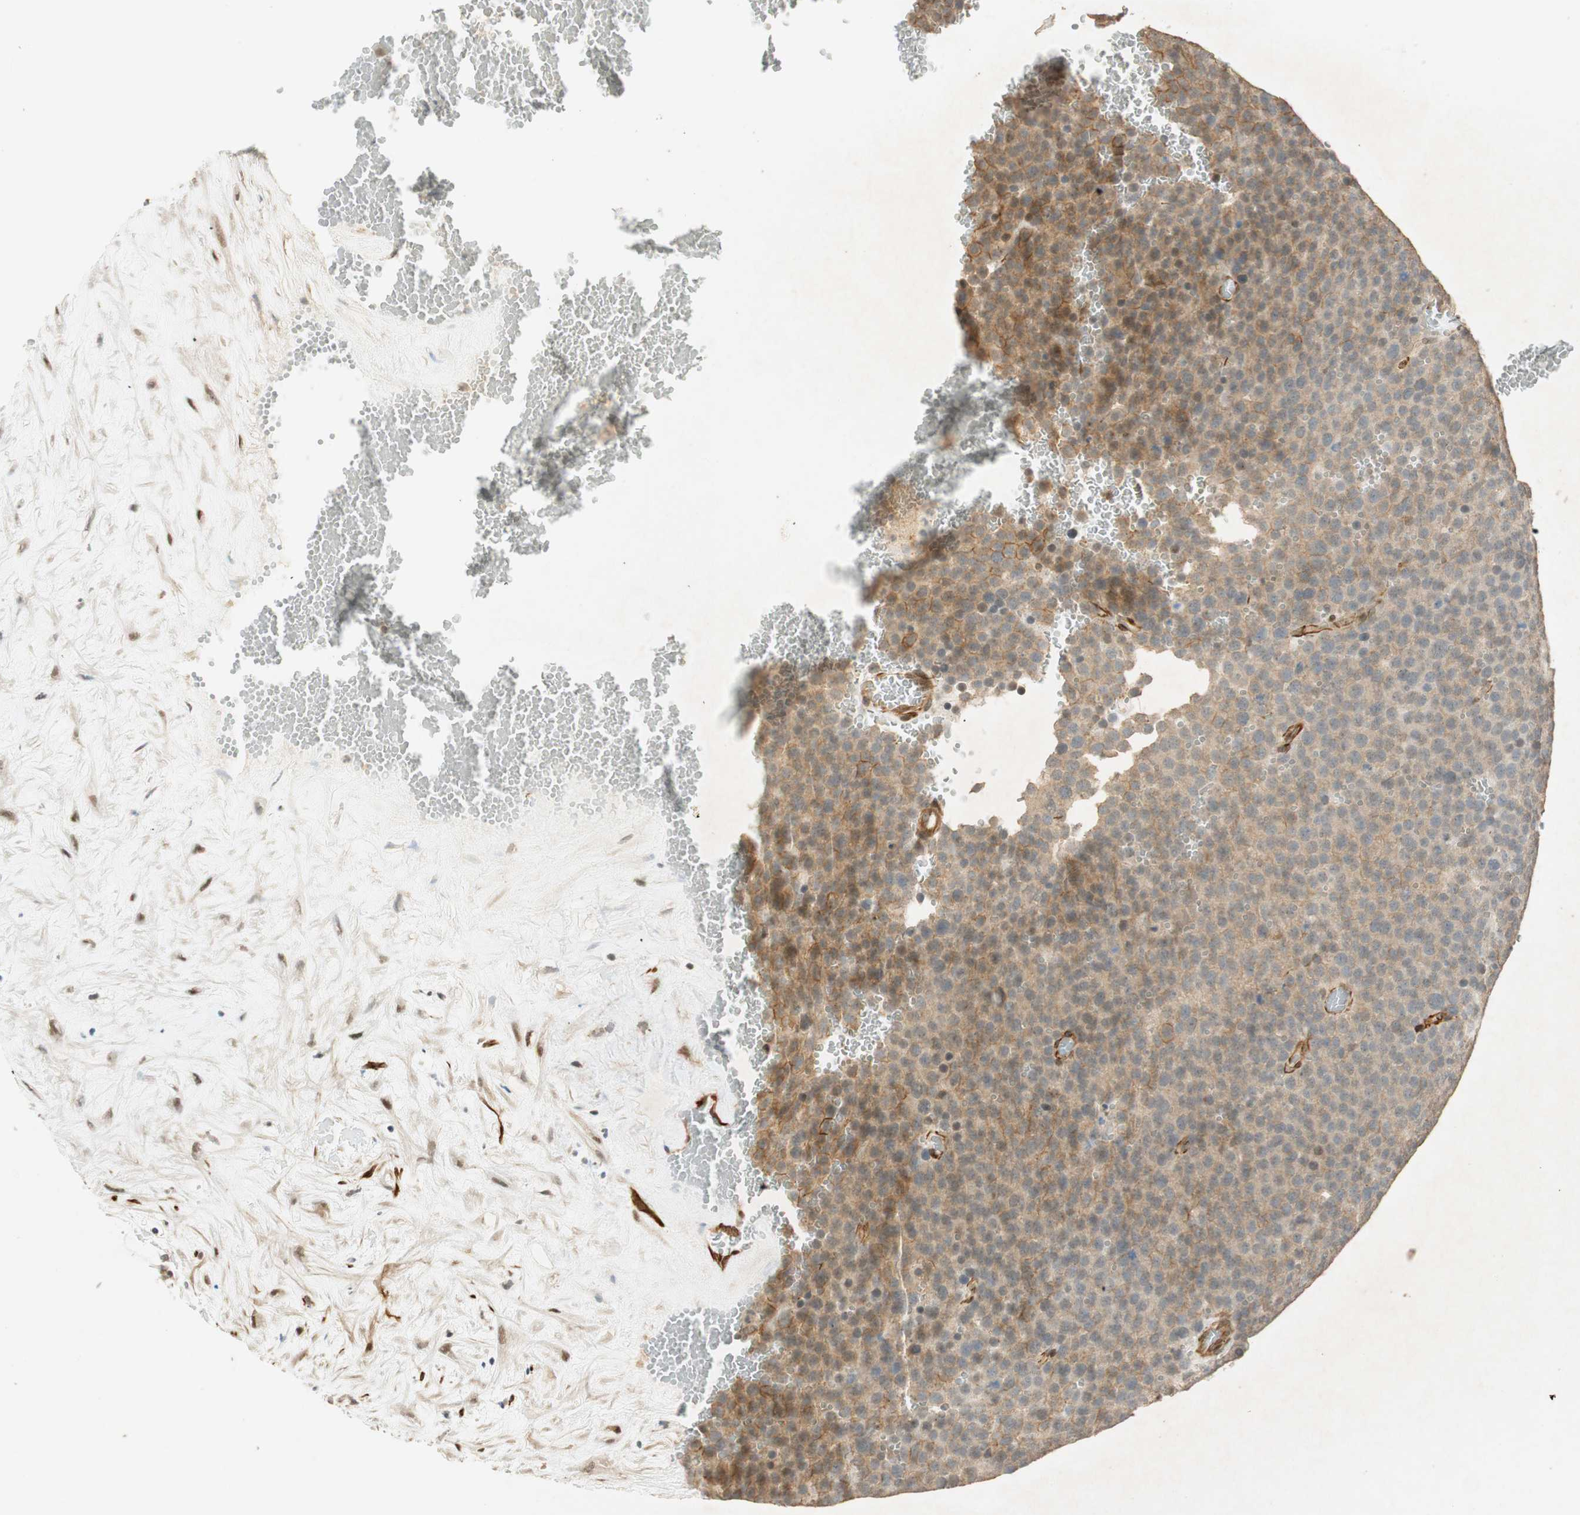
{"staining": {"intensity": "weak", "quantity": ">75%", "location": "cytoplasmic/membranous"}, "tissue": "testis cancer", "cell_type": "Tumor cells", "image_type": "cancer", "snomed": [{"axis": "morphology", "description": "Seminoma, NOS"}, {"axis": "topography", "description": "Testis"}], "caption": "Immunohistochemistry (IHC) staining of testis cancer (seminoma), which exhibits low levels of weak cytoplasmic/membranous staining in about >75% of tumor cells indicating weak cytoplasmic/membranous protein positivity. The staining was performed using DAB (3,3'-diaminobenzidine) (brown) for protein detection and nuclei were counterstained in hematoxylin (blue).", "gene": "NES", "patient": {"sex": "male", "age": 71}}